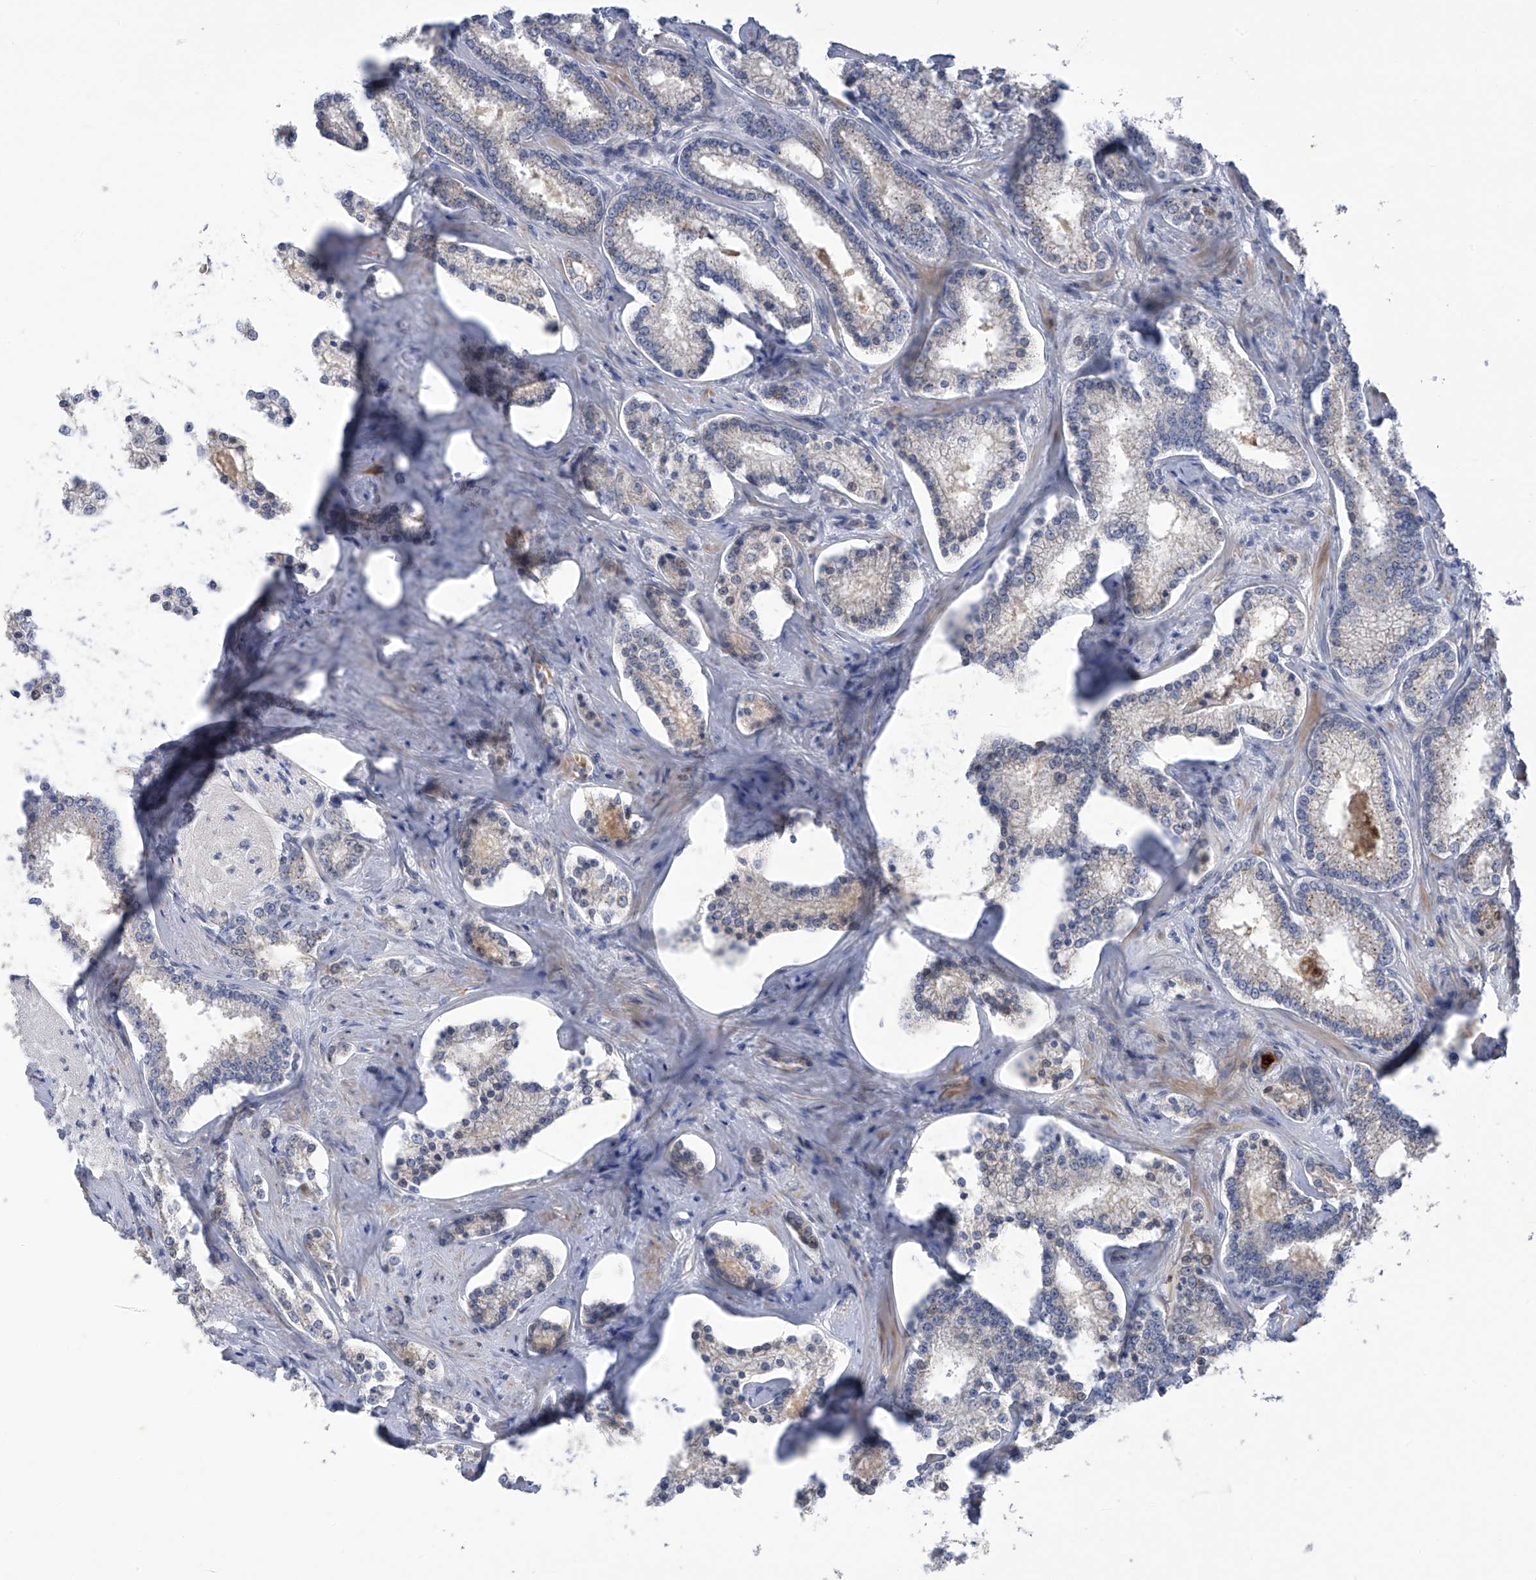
{"staining": {"intensity": "weak", "quantity": "<25%", "location": "cytoplasmic/membranous"}, "tissue": "prostate cancer", "cell_type": "Tumor cells", "image_type": "cancer", "snomed": [{"axis": "morphology", "description": "Normal tissue, NOS"}, {"axis": "morphology", "description": "Adenocarcinoma, High grade"}, {"axis": "topography", "description": "Prostate"}], "caption": "The histopathology image shows no staining of tumor cells in prostate cancer (high-grade adenocarcinoma).", "gene": "SLCO4A1", "patient": {"sex": "male", "age": 83}}